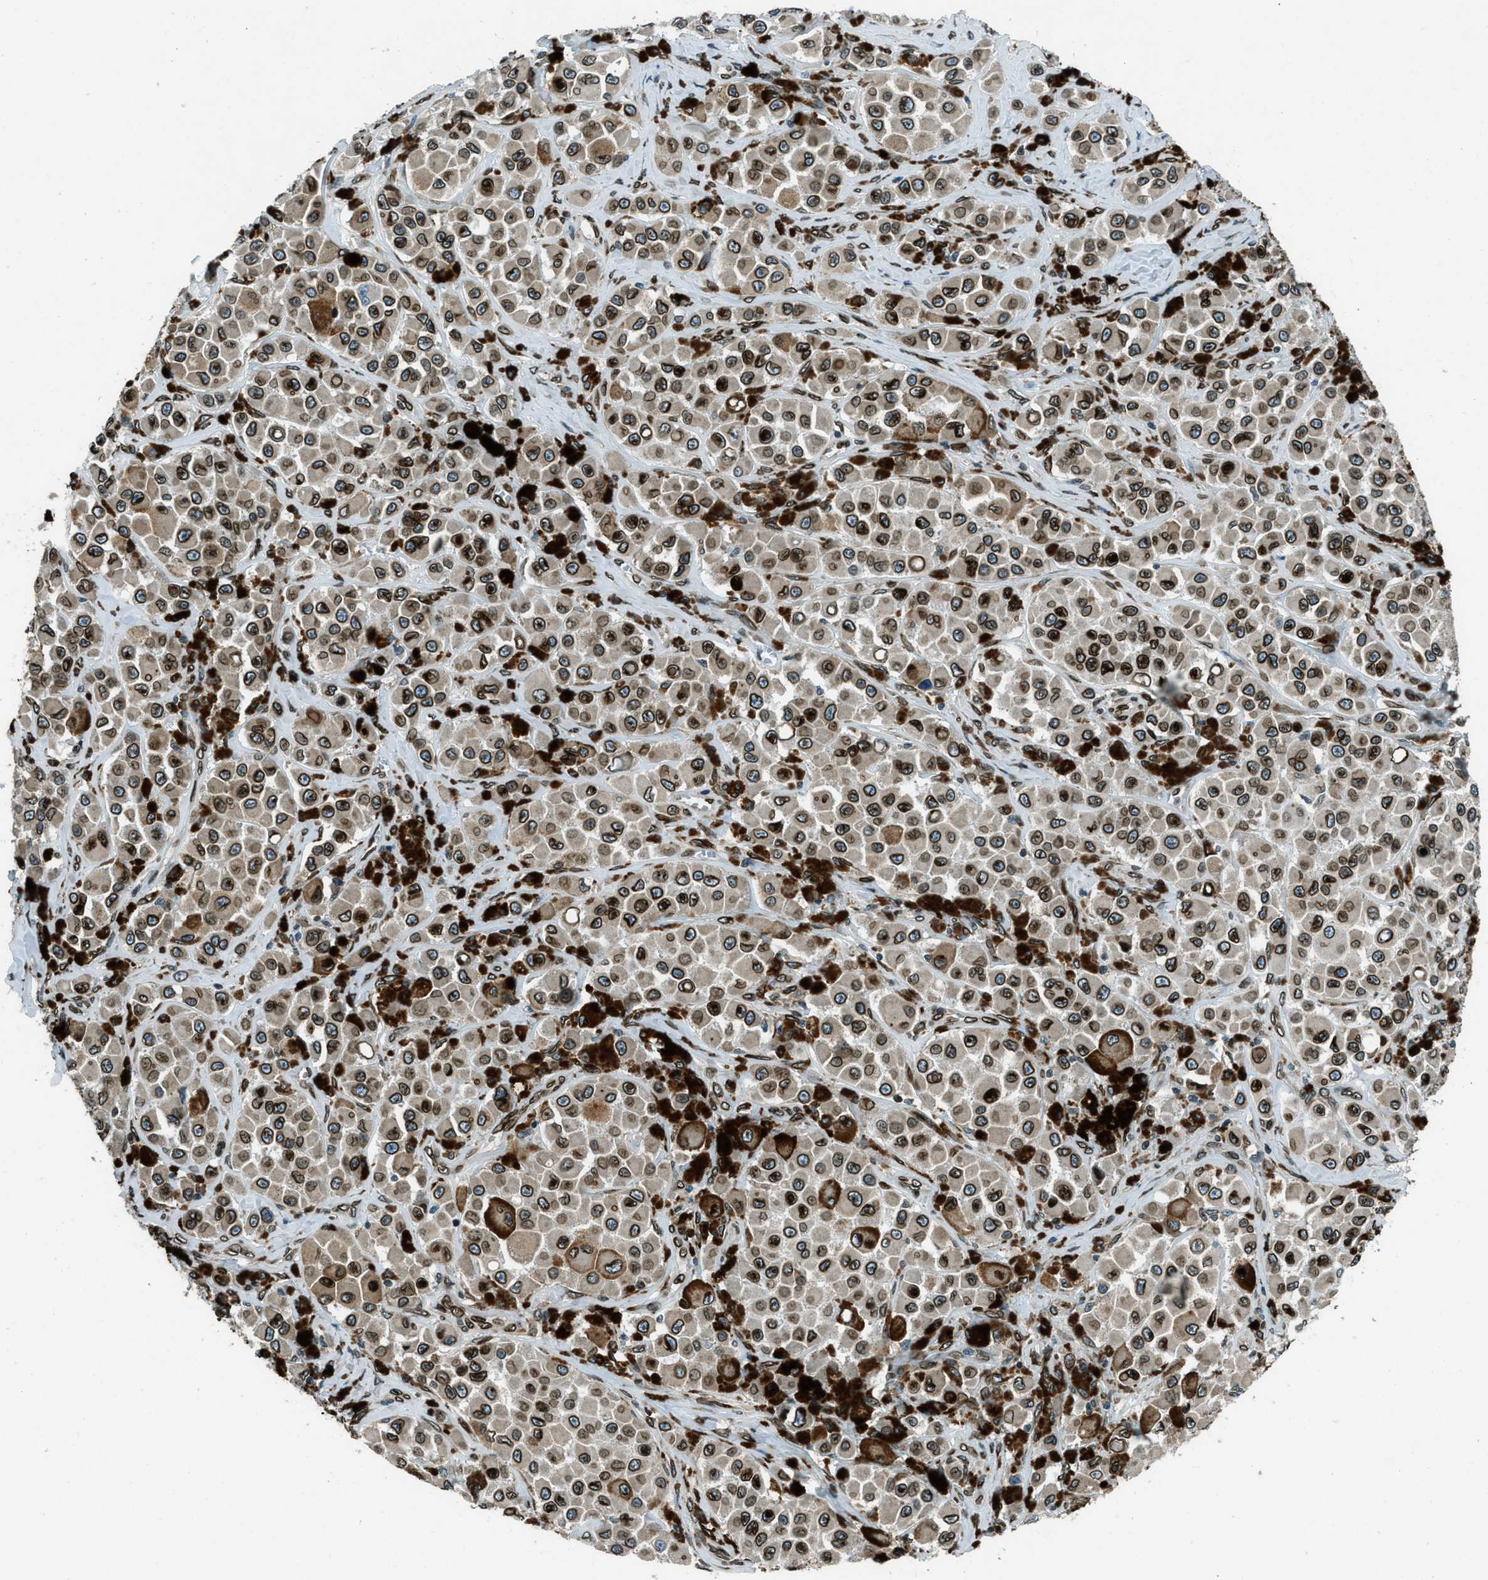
{"staining": {"intensity": "strong", "quantity": ">75%", "location": "cytoplasmic/membranous,nuclear"}, "tissue": "melanoma", "cell_type": "Tumor cells", "image_type": "cancer", "snomed": [{"axis": "morphology", "description": "Malignant melanoma, NOS"}, {"axis": "topography", "description": "Skin"}], "caption": "Approximately >75% of tumor cells in melanoma demonstrate strong cytoplasmic/membranous and nuclear protein staining as visualized by brown immunohistochemical staining.", "gene": "LEMD2", "patient": {"sex": "male", "age": 84}}